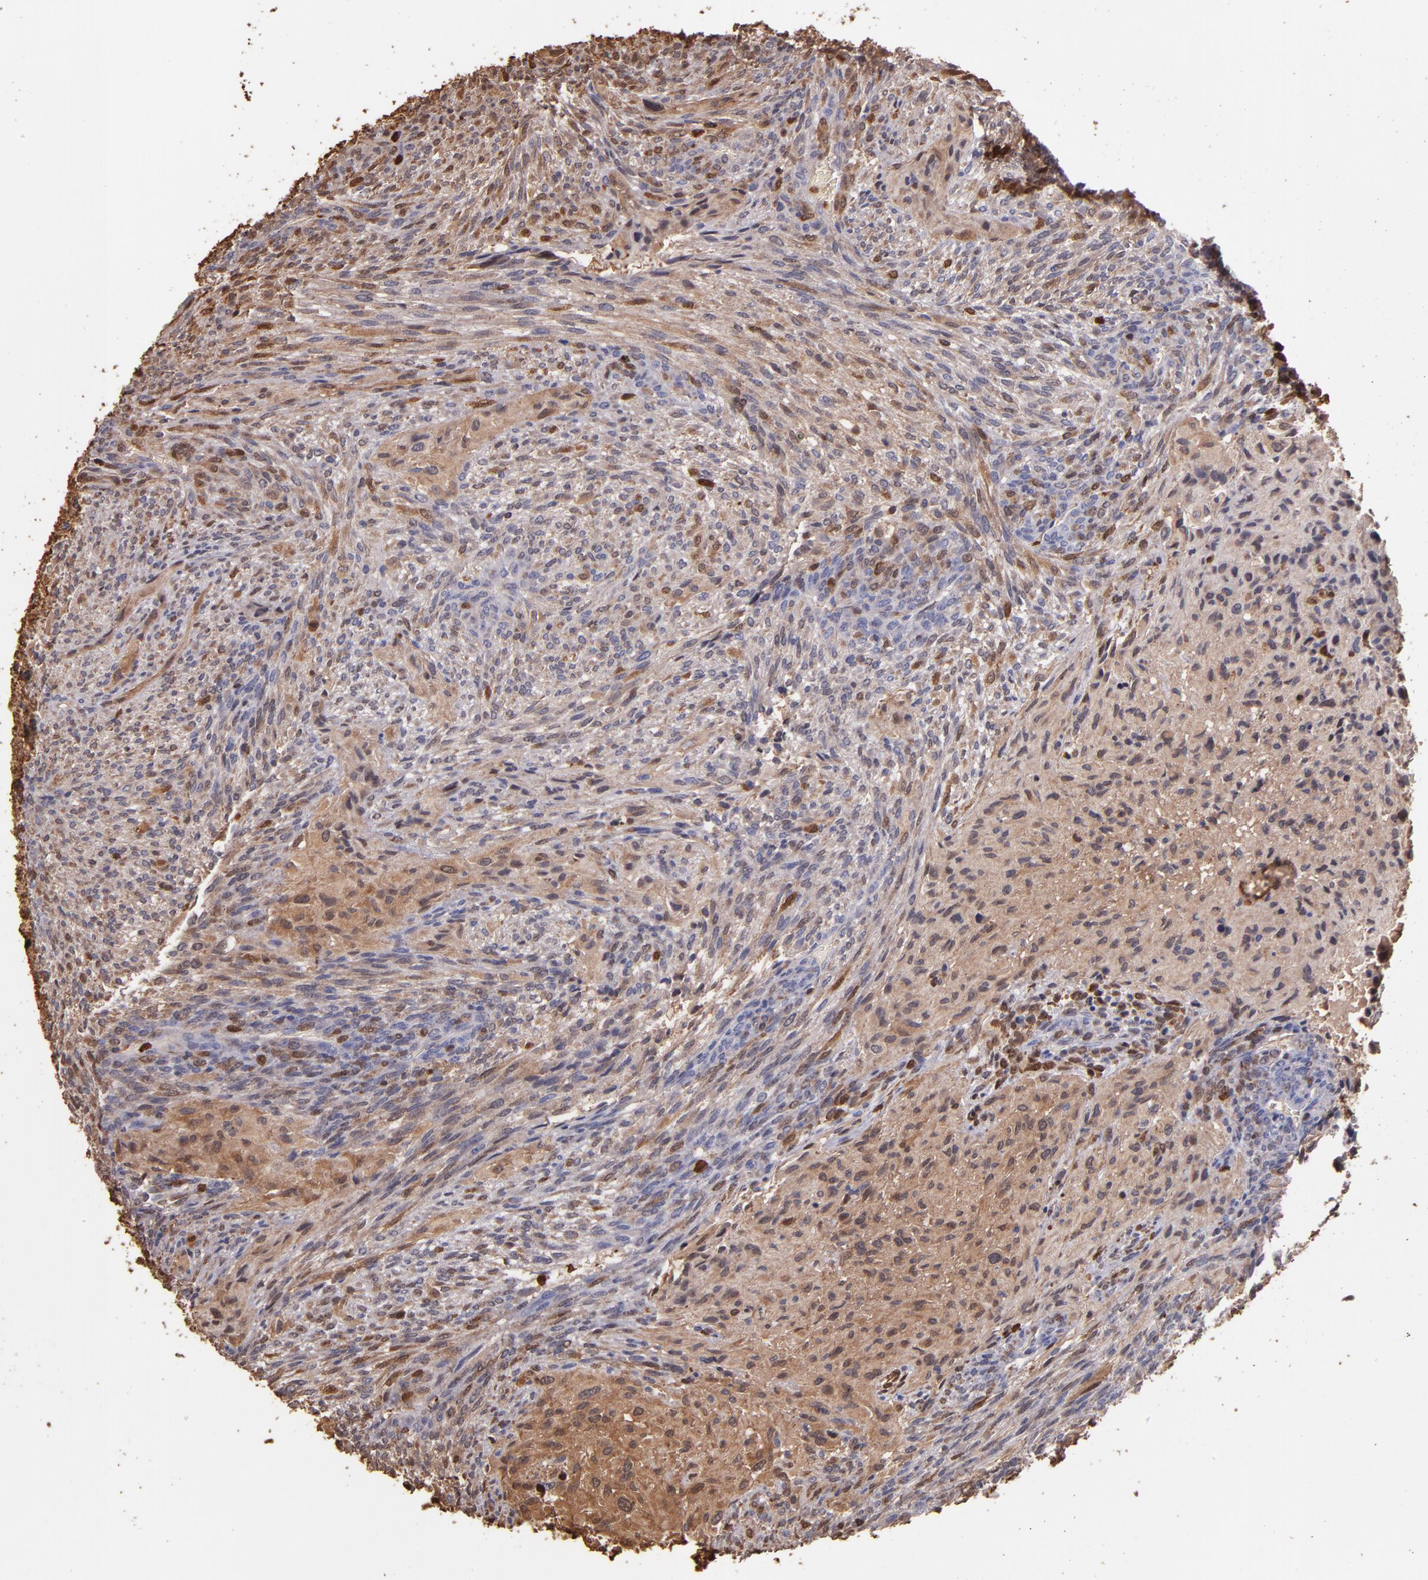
{"staining": {"intensity": "moderate", "quantity": ">75%", "location": "cytoplasmic/membranous,nuclear"}, "tissue": "glioma", "cell_type": "Tumor cells", "image_type": "cancer", "snomed": [{"axis": "morphology", "description": "Glioma, malignant, High grade"}, {"axis": "topography", "description": "Cerebral cortex"}], "caption": "Malignant glioma (high-grade) stained for a protein shows moderate cytoplasmic/membranous and nuclear positivity in tumor cells.", "gene": "S100A6", "patient": {"sex": "female", "age": 55}}